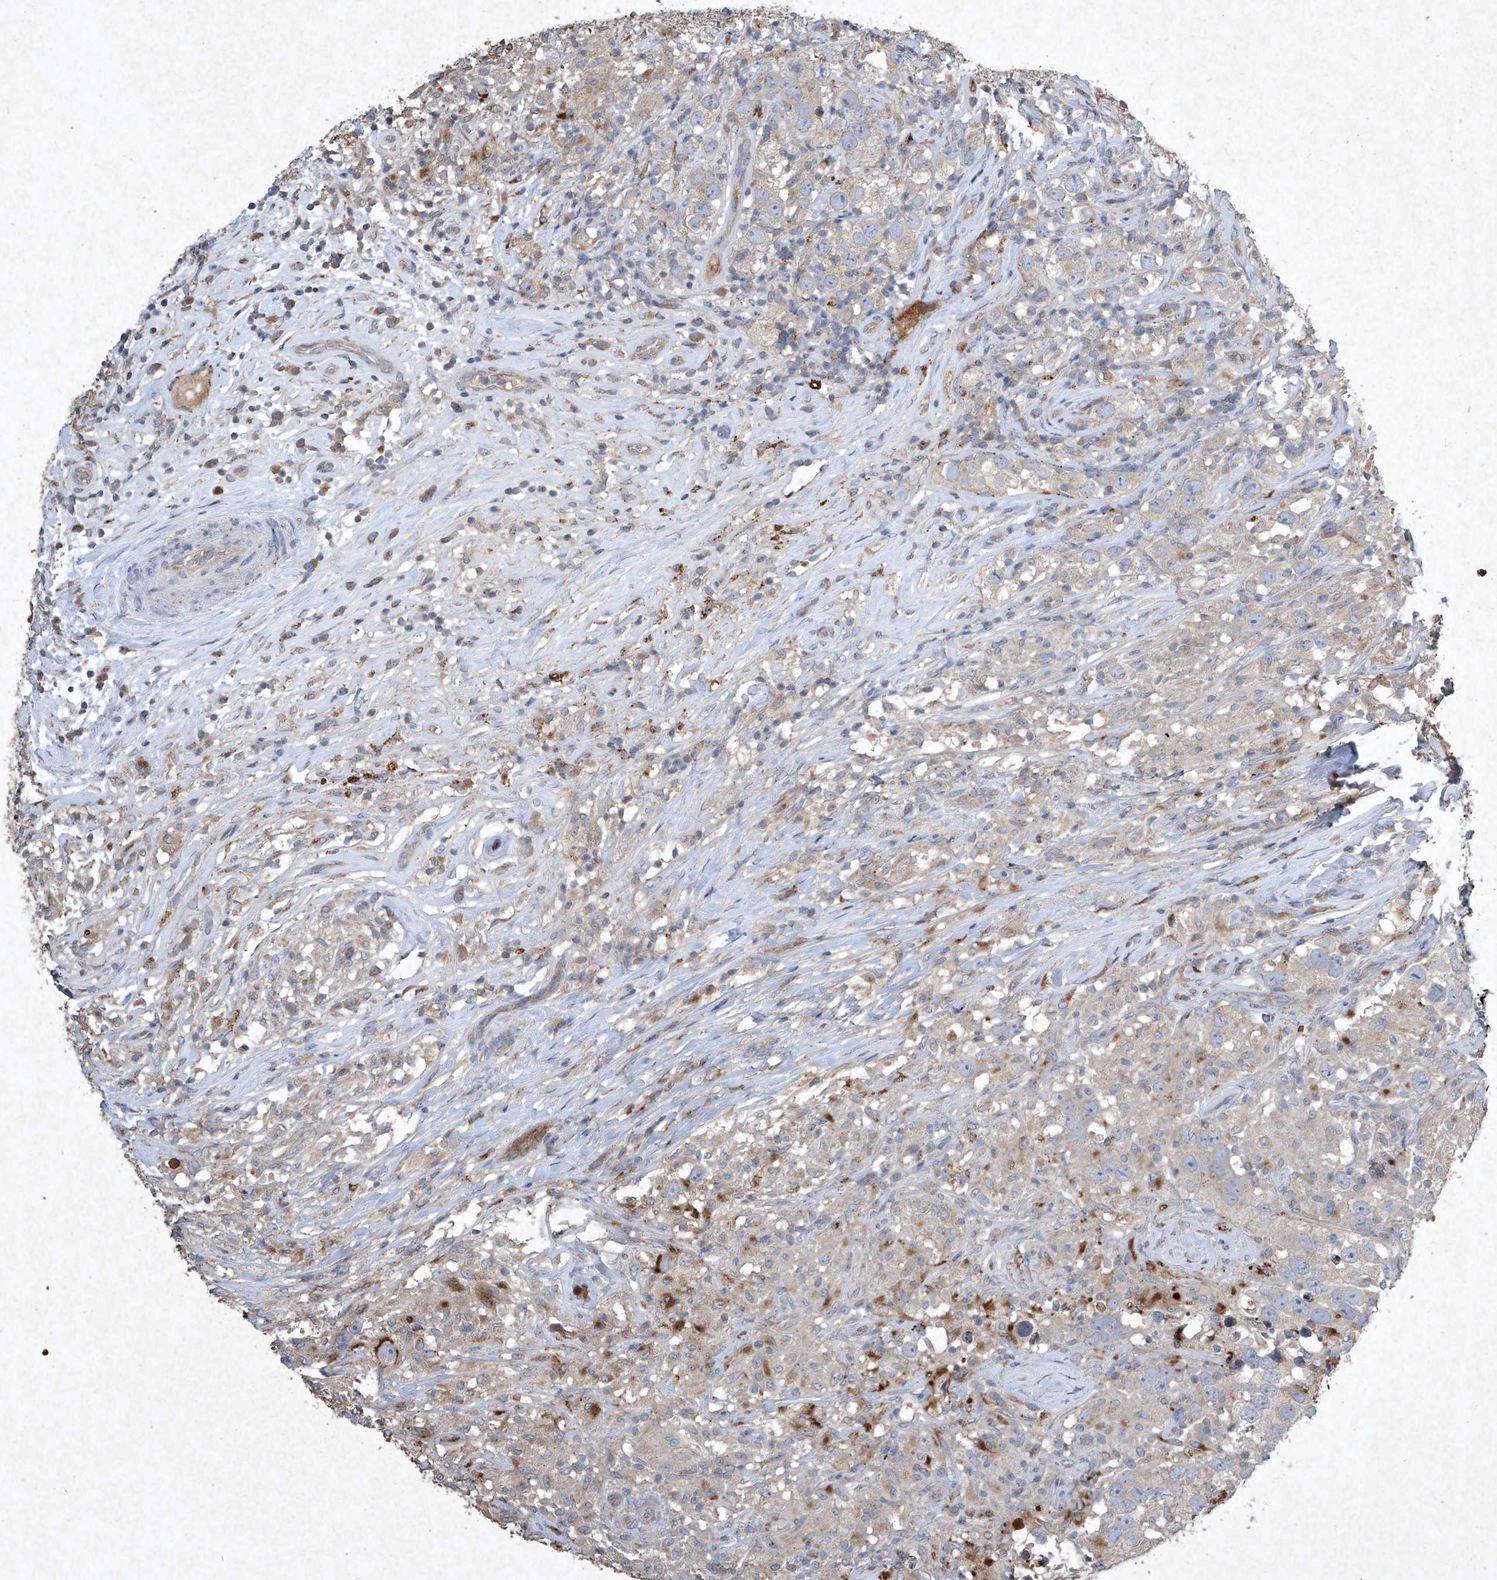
{"staining": {"intensity": "weak", "quantity": "<25%", "location": "cytoplasmic/membranous"}, "tissue": "testis cancer", "cell_type": "Tumor cells", "image_type": "cancer", "snomed": [{"axis": "morphology", "description": "Seminoma, NOS"}, {"axis": "topography", "description": "Testis"}], "caption": "Testis seminoma stained for a protein using immunohistochemistry shows no positivity tumor cells.", "gene": "MED16", "patient": {"sex": "male", "age": 49}}